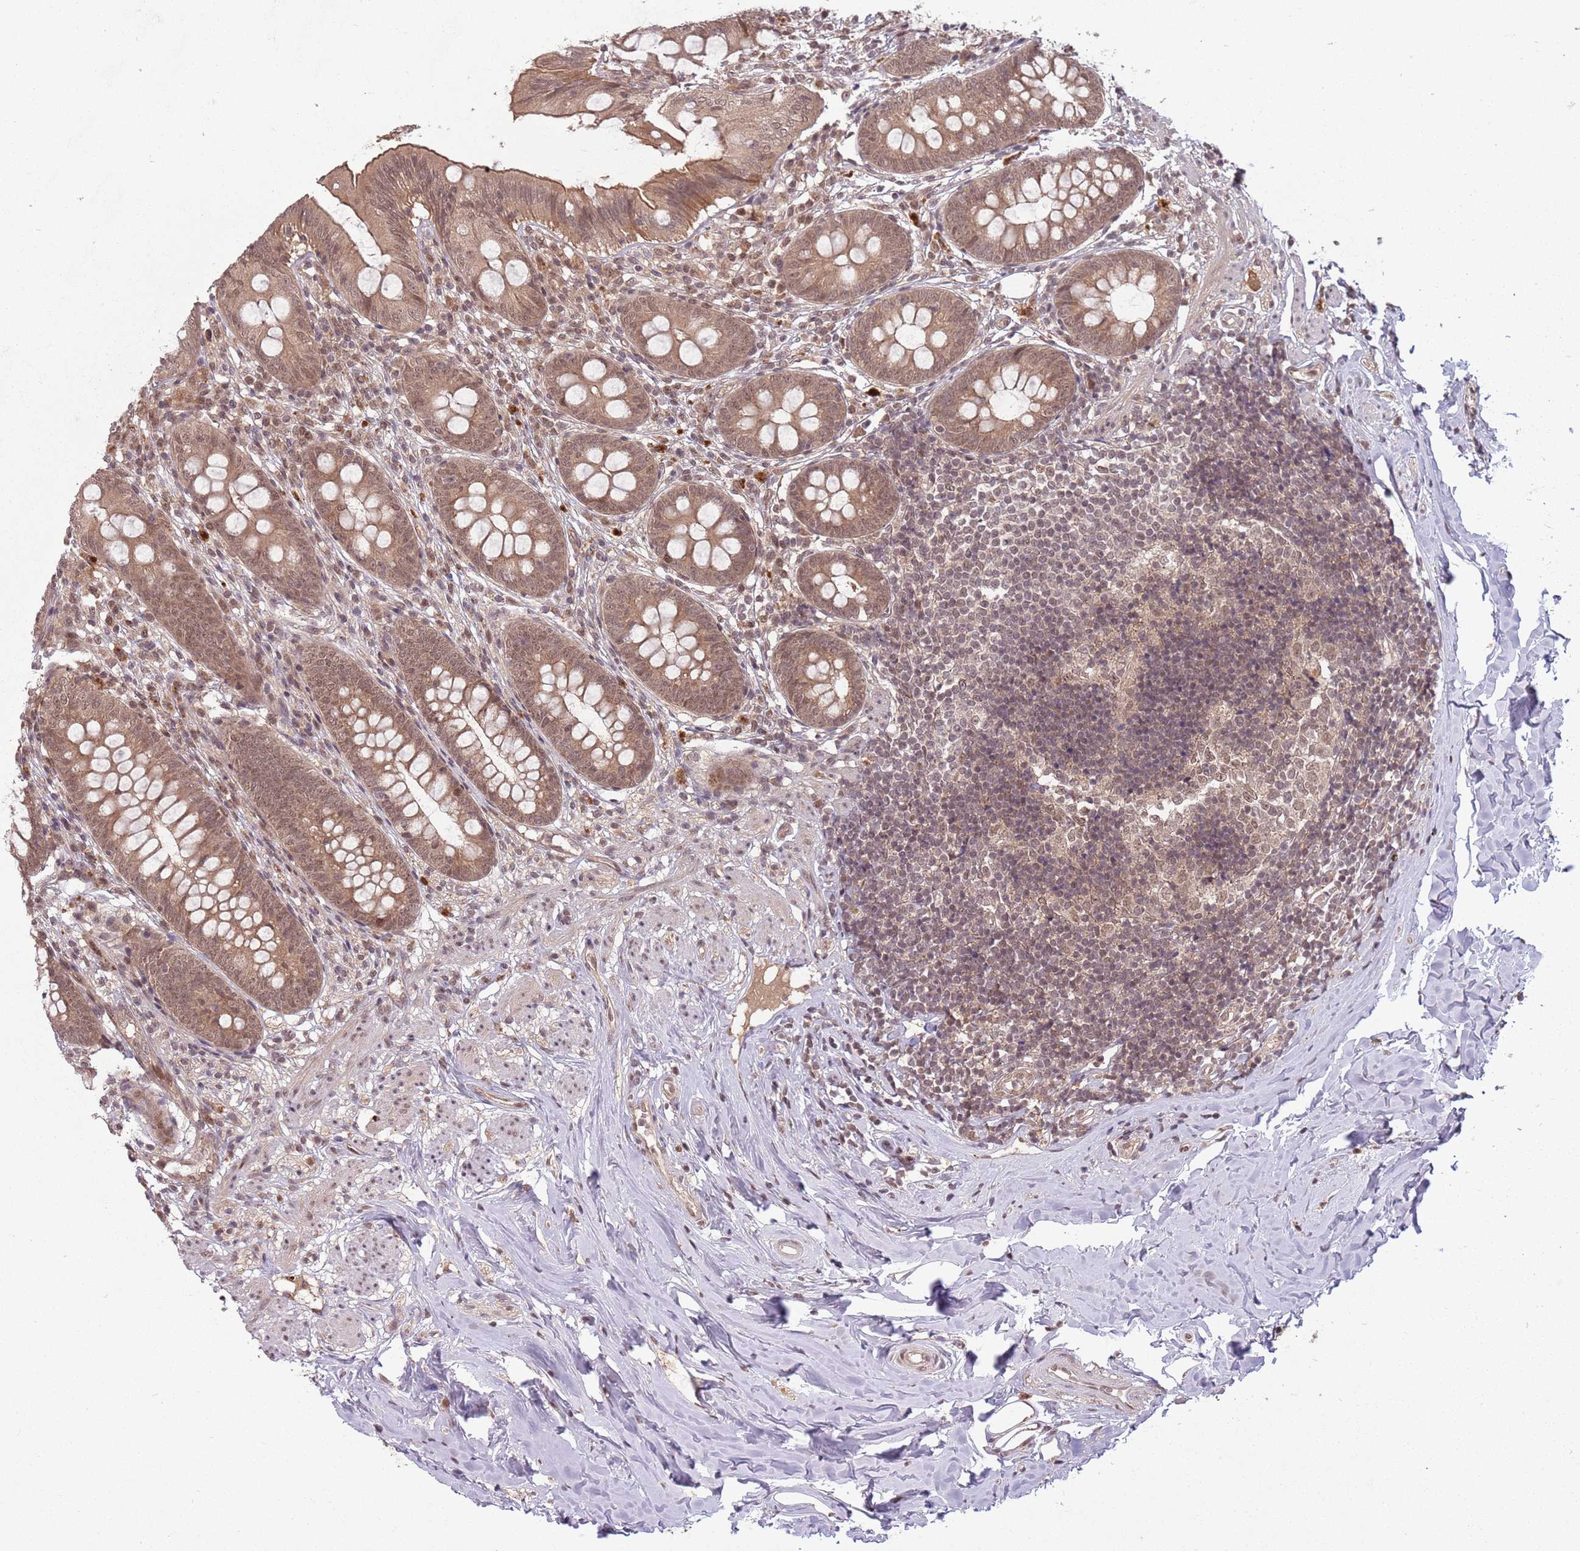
{"staining": {"intensity": "moderate", "quantity": ">75%", "location": "cytoplasmic/membranous,nuclear"}, "tissue": "appendix", "cell_type": "Glandular cells", "image_type": "normal", "snomed": [{"axis": "morphology", "description": "Normal tissue, NOS"}, {"axis": "topography", "description": "Appendix"}], "caption": "Protein expression analysis of unremarkable human appendix reveals moderate cytoplasmic/membranous,nuclear positivity in approximately >75% of glandular cells. (DAB IHC, brown staining for protein, blue staining for nuclei).", "gene": "ADAMTS3", "patient": {"sex": "female", "age": 51}}